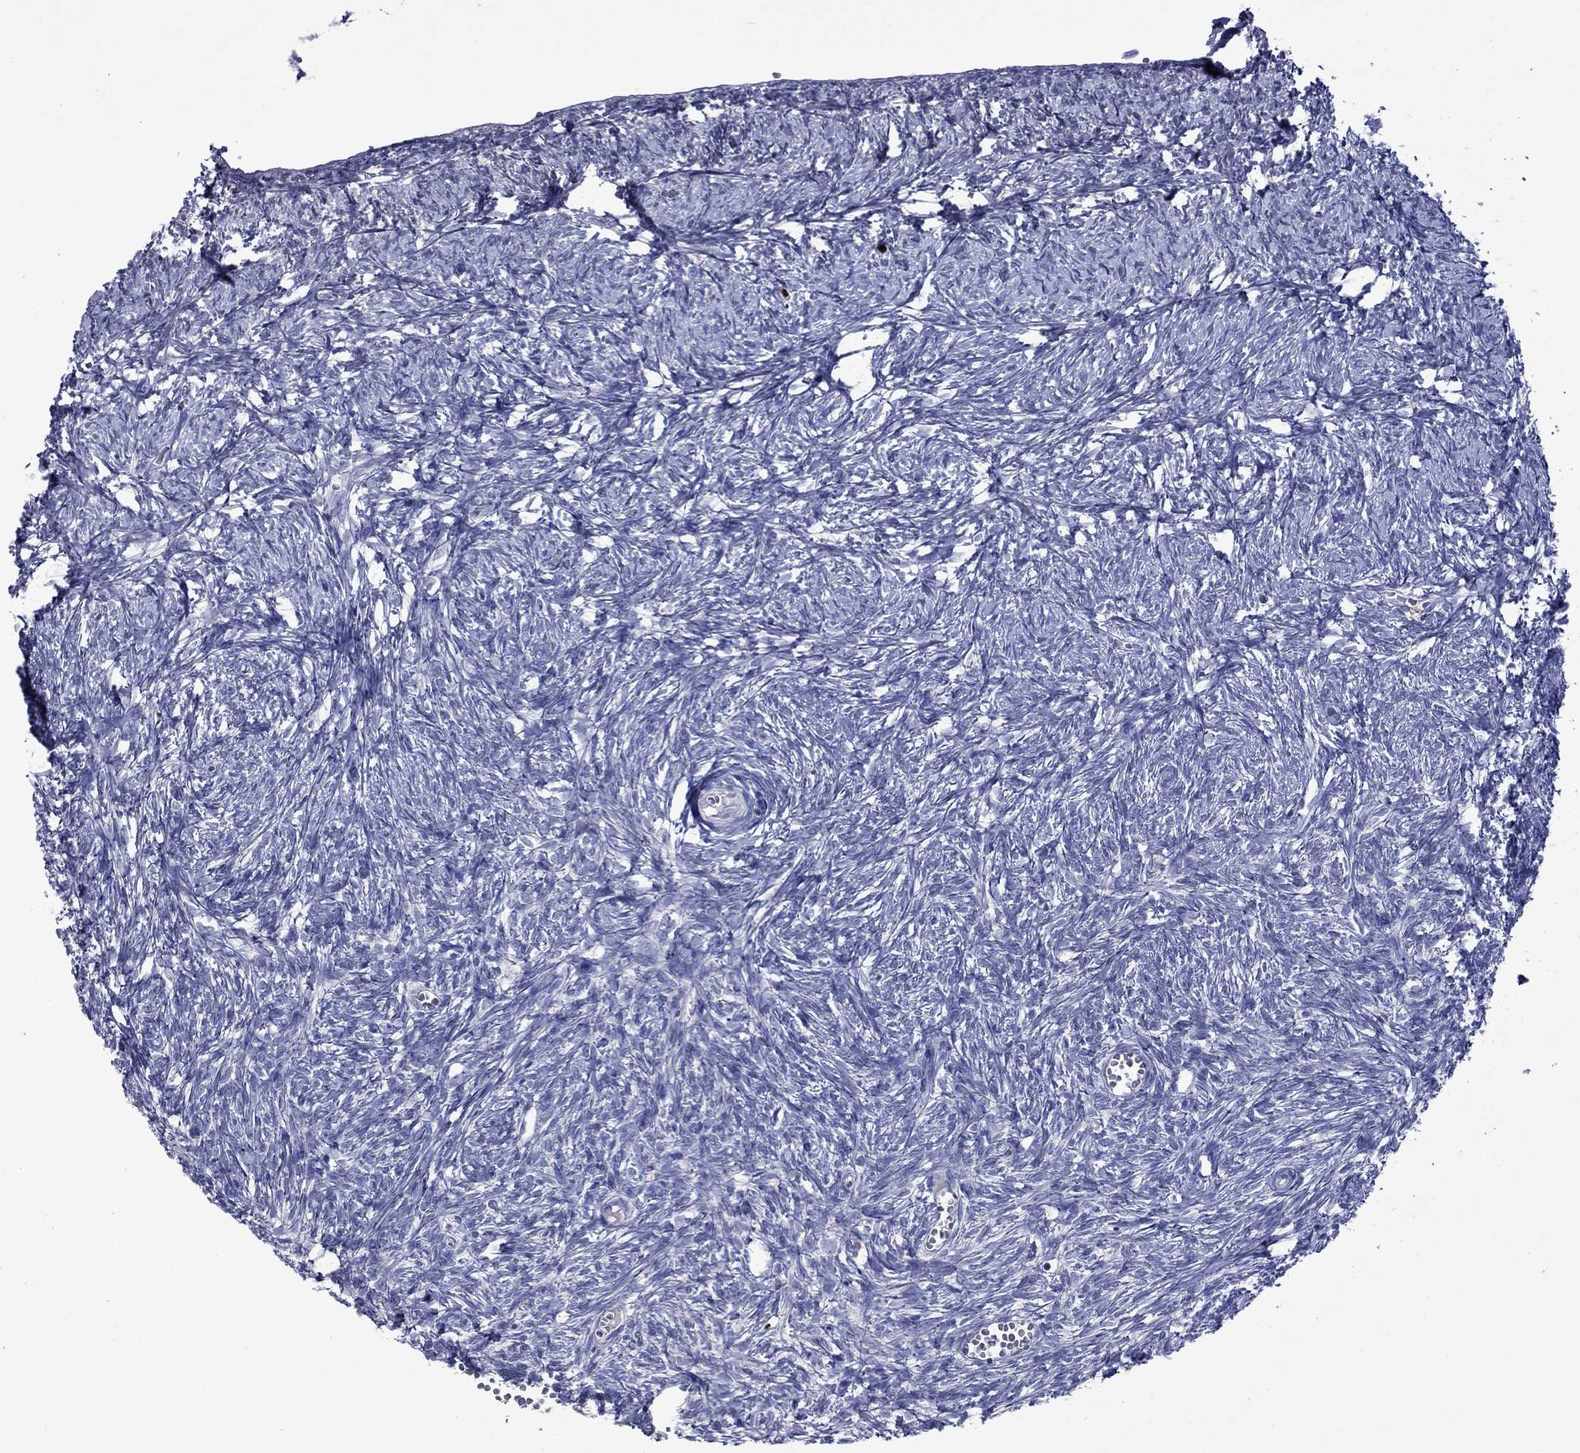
{"staining": {"intensity": "negative", "quantity": "none", "location": "none"}, "tissue": "ovary", "cell_type": "Ovarian stroma cells", "image_type": "normal", "snomed": [{"axis": "morphology", "description": "Normal tissue, NOS"}, {"axis": "topography", "description": "Ovary"}], "caption": "A high-resolution micrograph shows immunohistochemistry staining of normal ovary, which shows no significant expression in ovarian stroma cells.", "gene": "IRF5", "patient": {"sex": "female", "age": 43}}